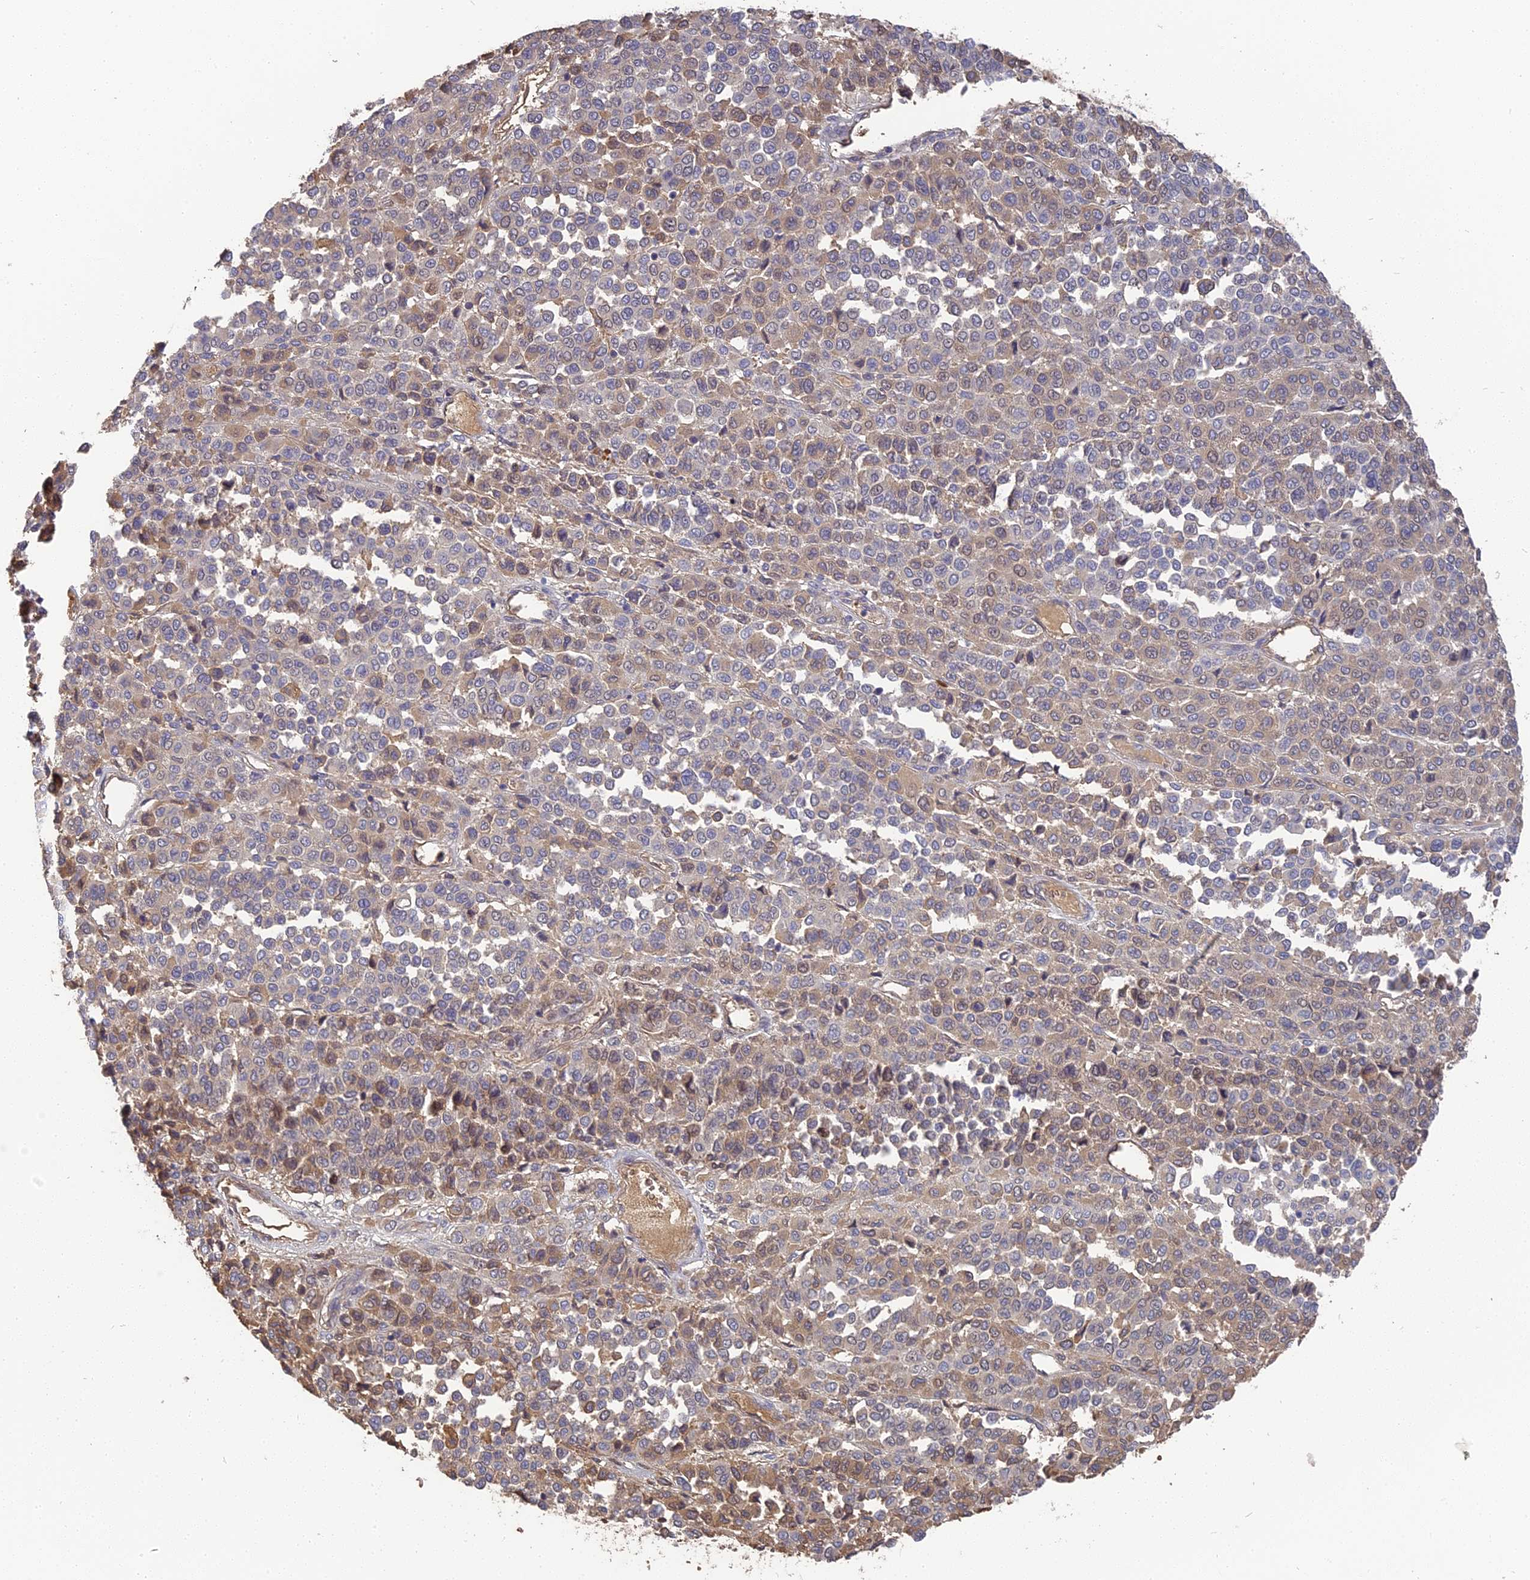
{"staining": {"intensity": "weak", "quantity": "<25%", "location": "cytoplasmic/membranous"}, "tissue": "melanoma", "cell_type": "Tumor cells", "image_type": "cancer", "snomed": [{"axis": "morphology", "description": "Malignant melanoma, Metastatic site"}, {"axis": "topography", "description": "Pancreas"}], "caption": "There is no significant staining in tumor cells of melanoma.", "gene": "ERMAP", "patient": {"sex": "female", "age": 30}}